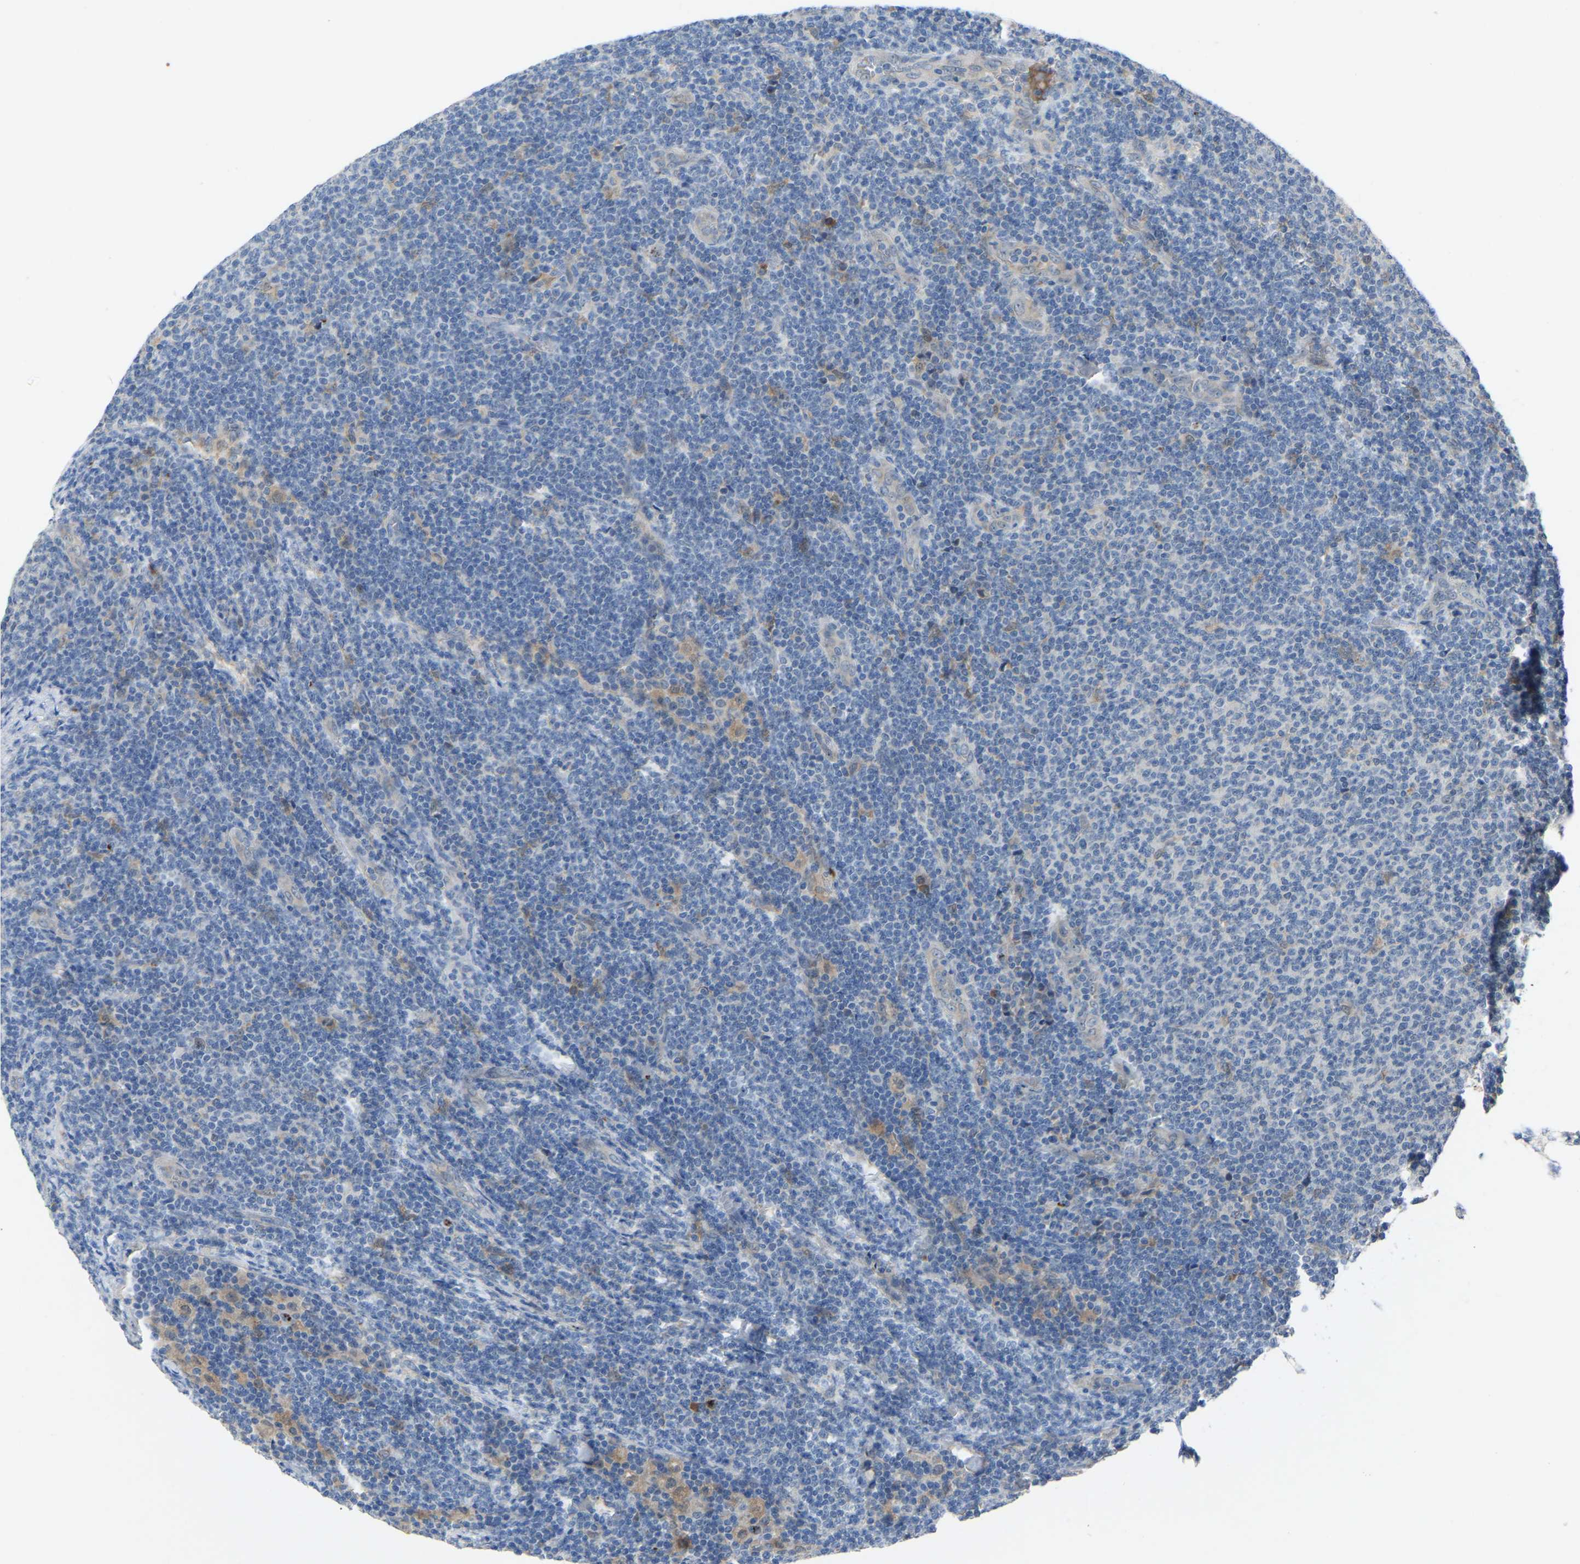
{"staining": {"intensity": "negative", "quantity": "none", "location": "none"}, "tissue": "lymphoma", "cell_type": "Tumor cells", "image_type": "cancer", "snomed": [{"axis": "morphology", "description": "Malignant lymphoma, non-Hodgkin's type, Low grade"}, {"axis": "topography", "description": "Lymph node"}], "caption": "Tumor cells show no significant protein expression in malignant lymphoma, non-Hodgkin's type (low-grade).", "gene": "FHIT", "patient": {"sex": "male", "age": 66}}